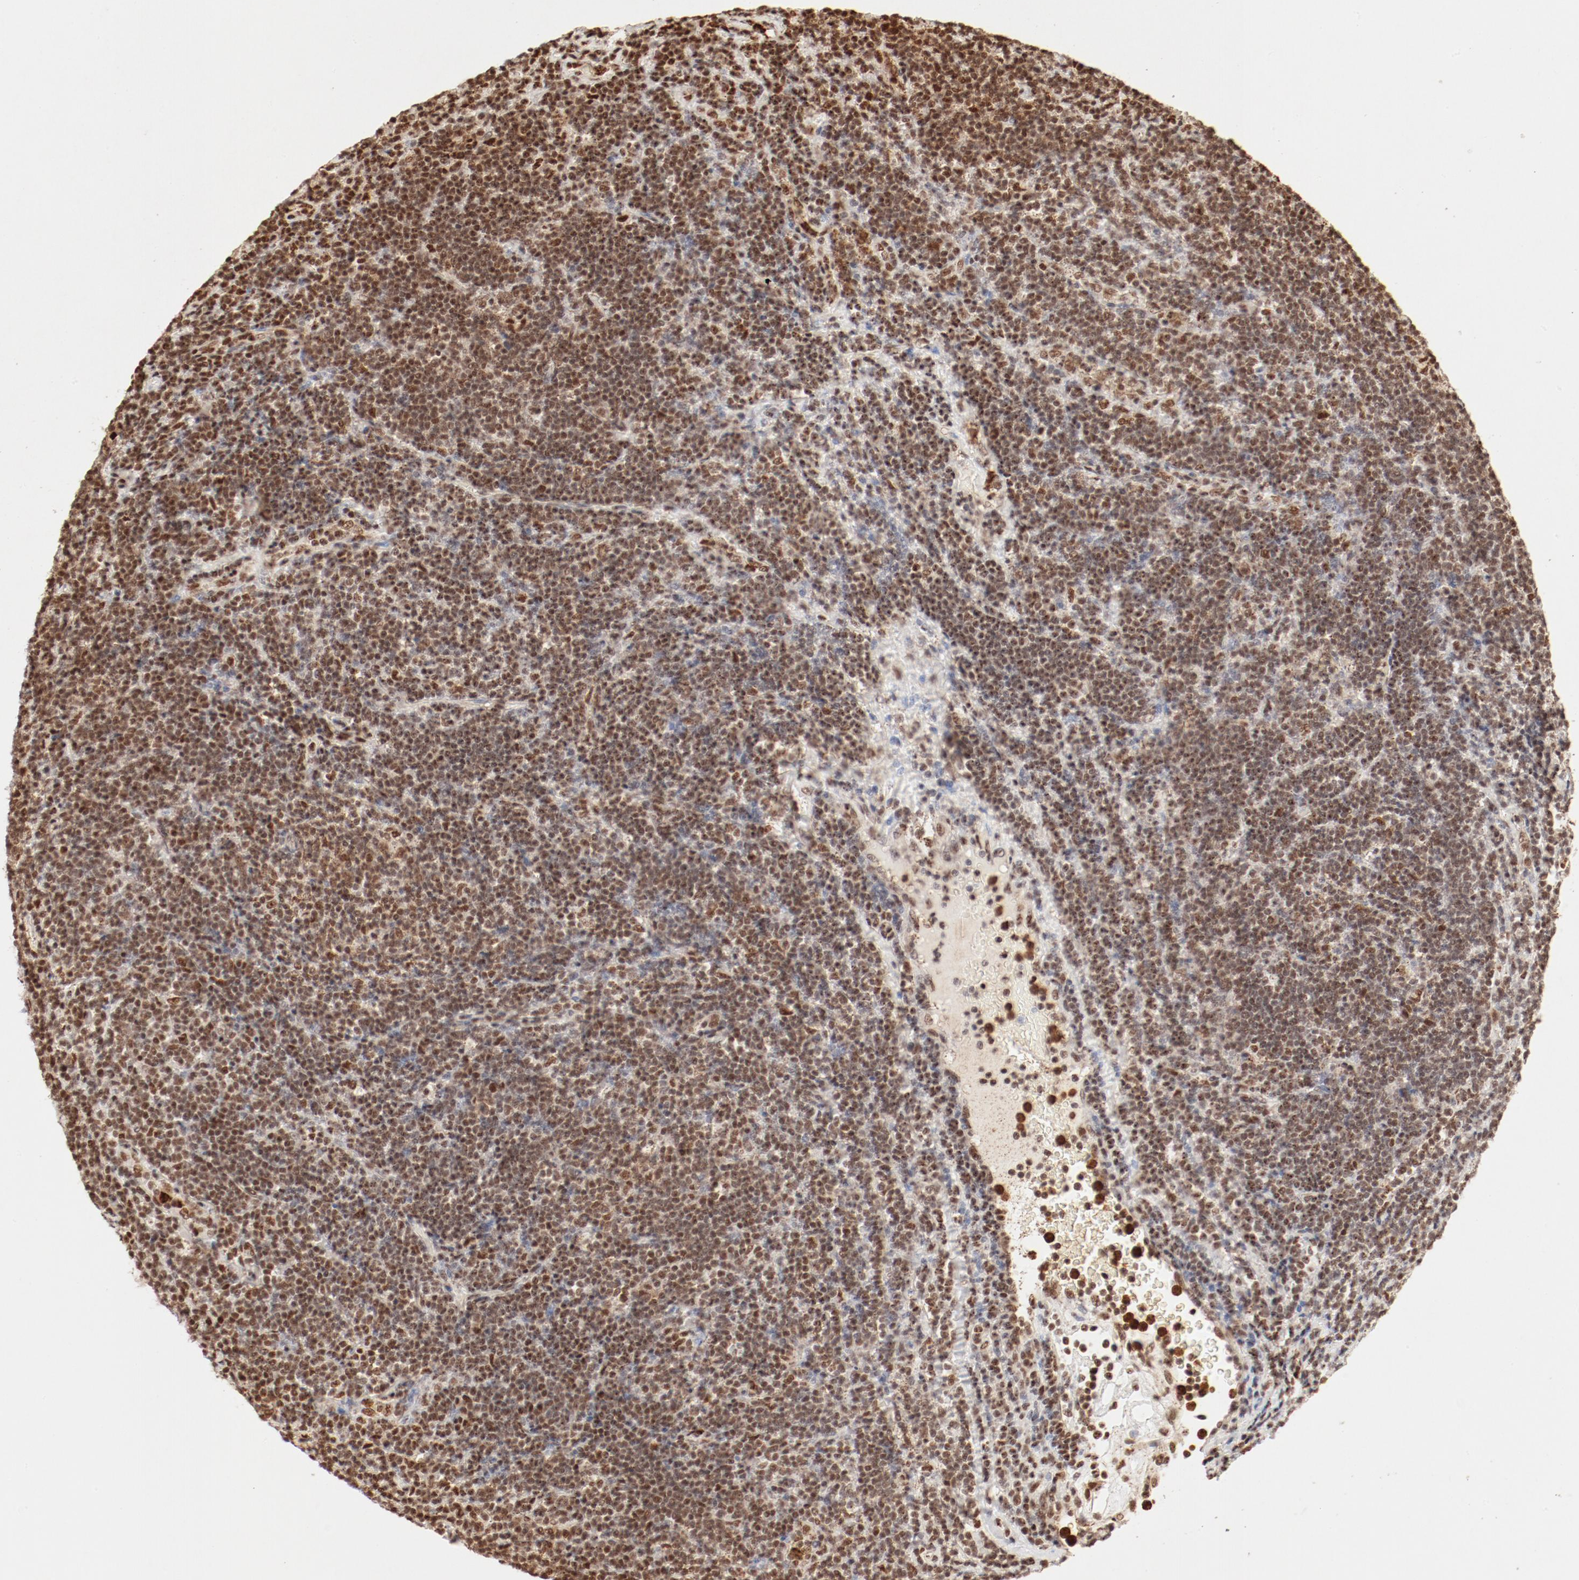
{"staining": {"intensity": "strong", "quantity": ">75%", "location": "nuclear"}, "tissue": "lymphoma", "cell_type": "Tumor cells", "image_type": "cancer", "snomed": [{"axis": "morphology", "description": "Malignant lymphoma, non-Hodgkin's type, Low grade"}, {"axis": "topography", "description": "Lymph node"}], "caption": "Immunohistochemistry (IHC) micrograph of human lymphoma stained for a protein (brown), which demonstrates high levels of strong nuclear expression in approximately >75% of tumor cells.", "gene": "FAM50A", "patient": {"sex": "male", "age": 70}}